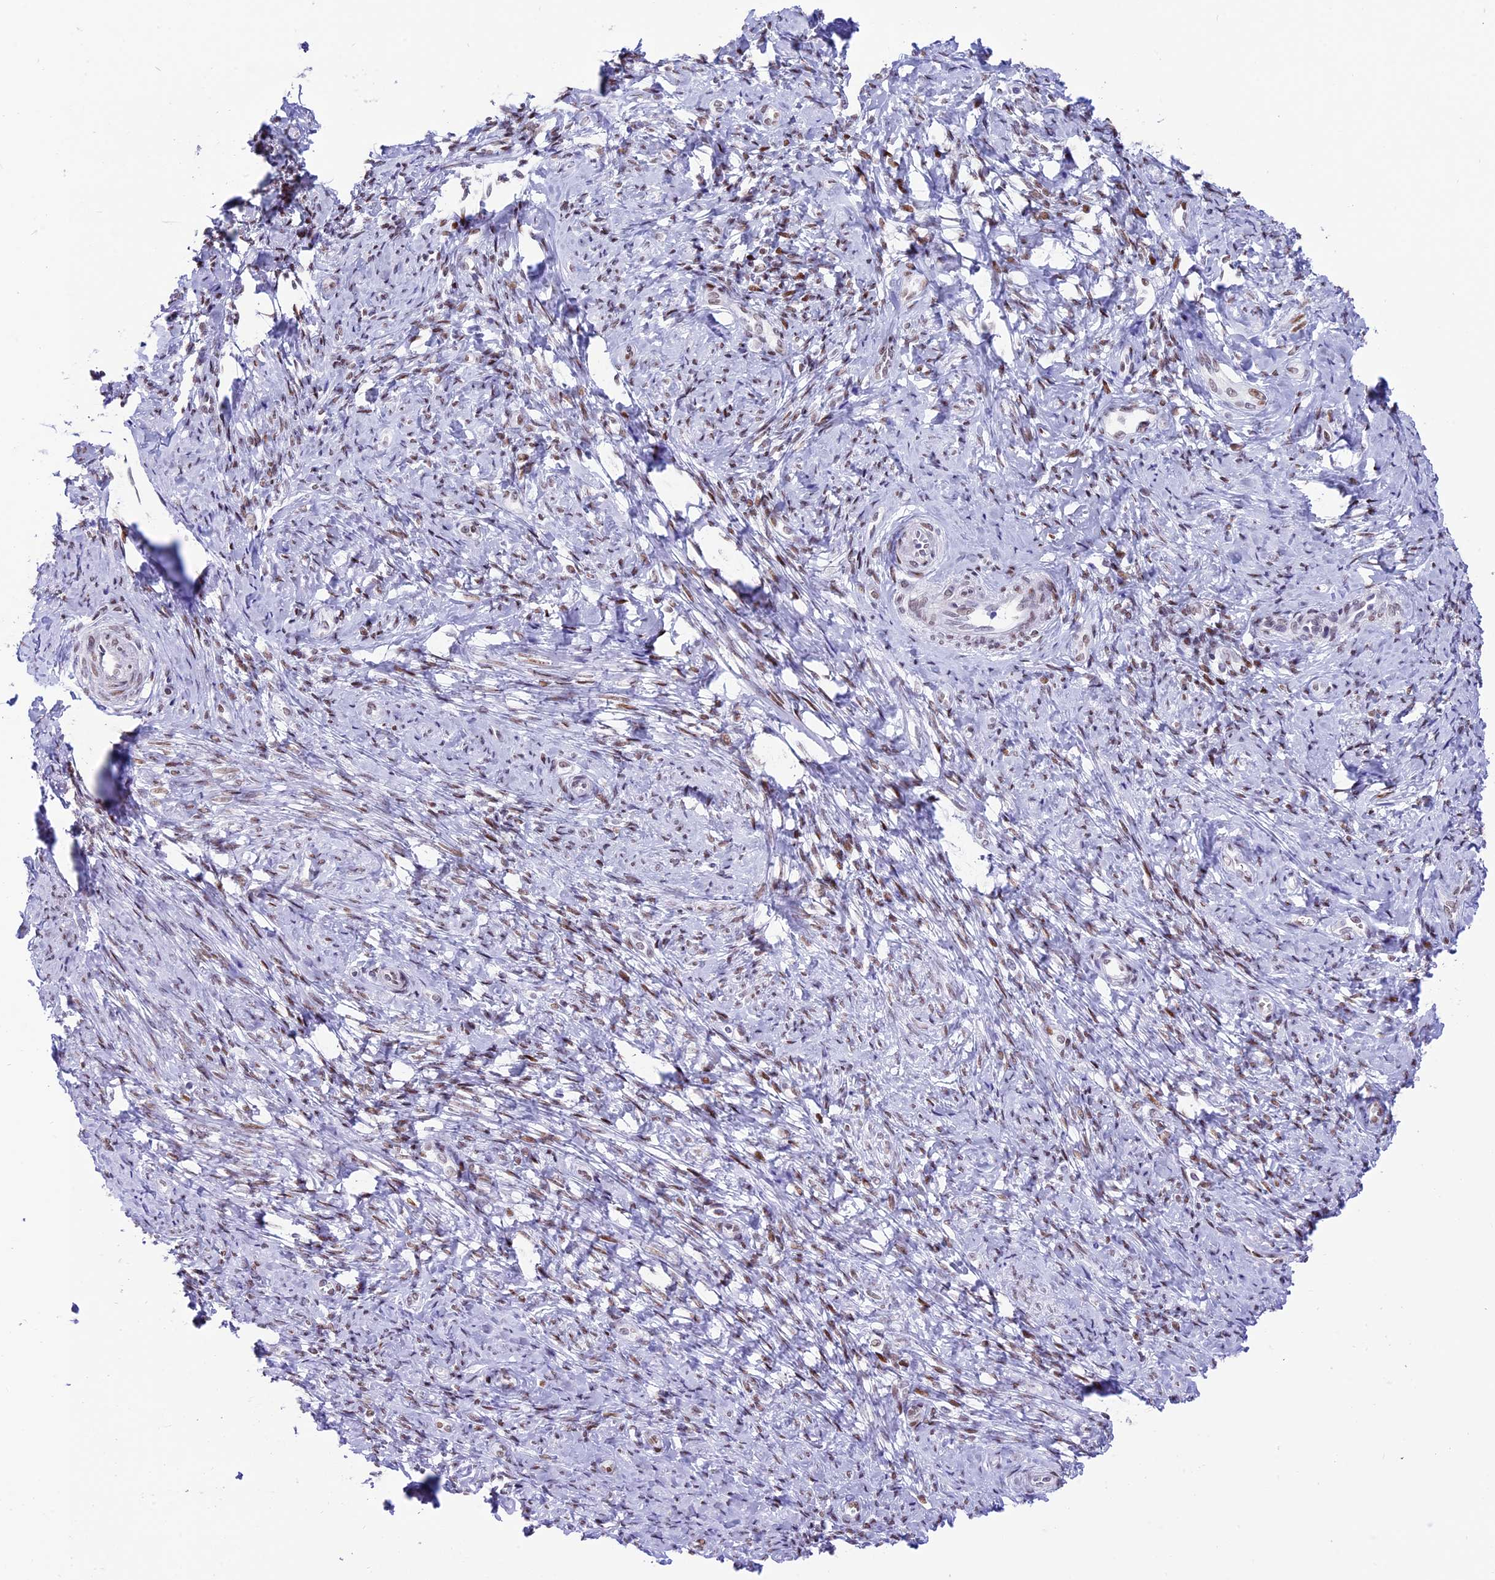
{"staining": {"intensity": "moderate", "quantity": ">75%", "location": "nuclear"}, "tissue": "cervix", "cell_type": "Glandular cells", "image_type": "normal", "snomed": [{"axis": "morphology", "description": "Normal tissue, NOS"}, {"axis": "topography", "description": "Cervix"}], "caption": "An image showing moderate nuclear expression in approximately >75% of glandular cells in normal cervix, as visualized by brown immunohistochemical staining.", "gene": "RPS6KB1", "patient": {"sex": "female", "age": 42}}